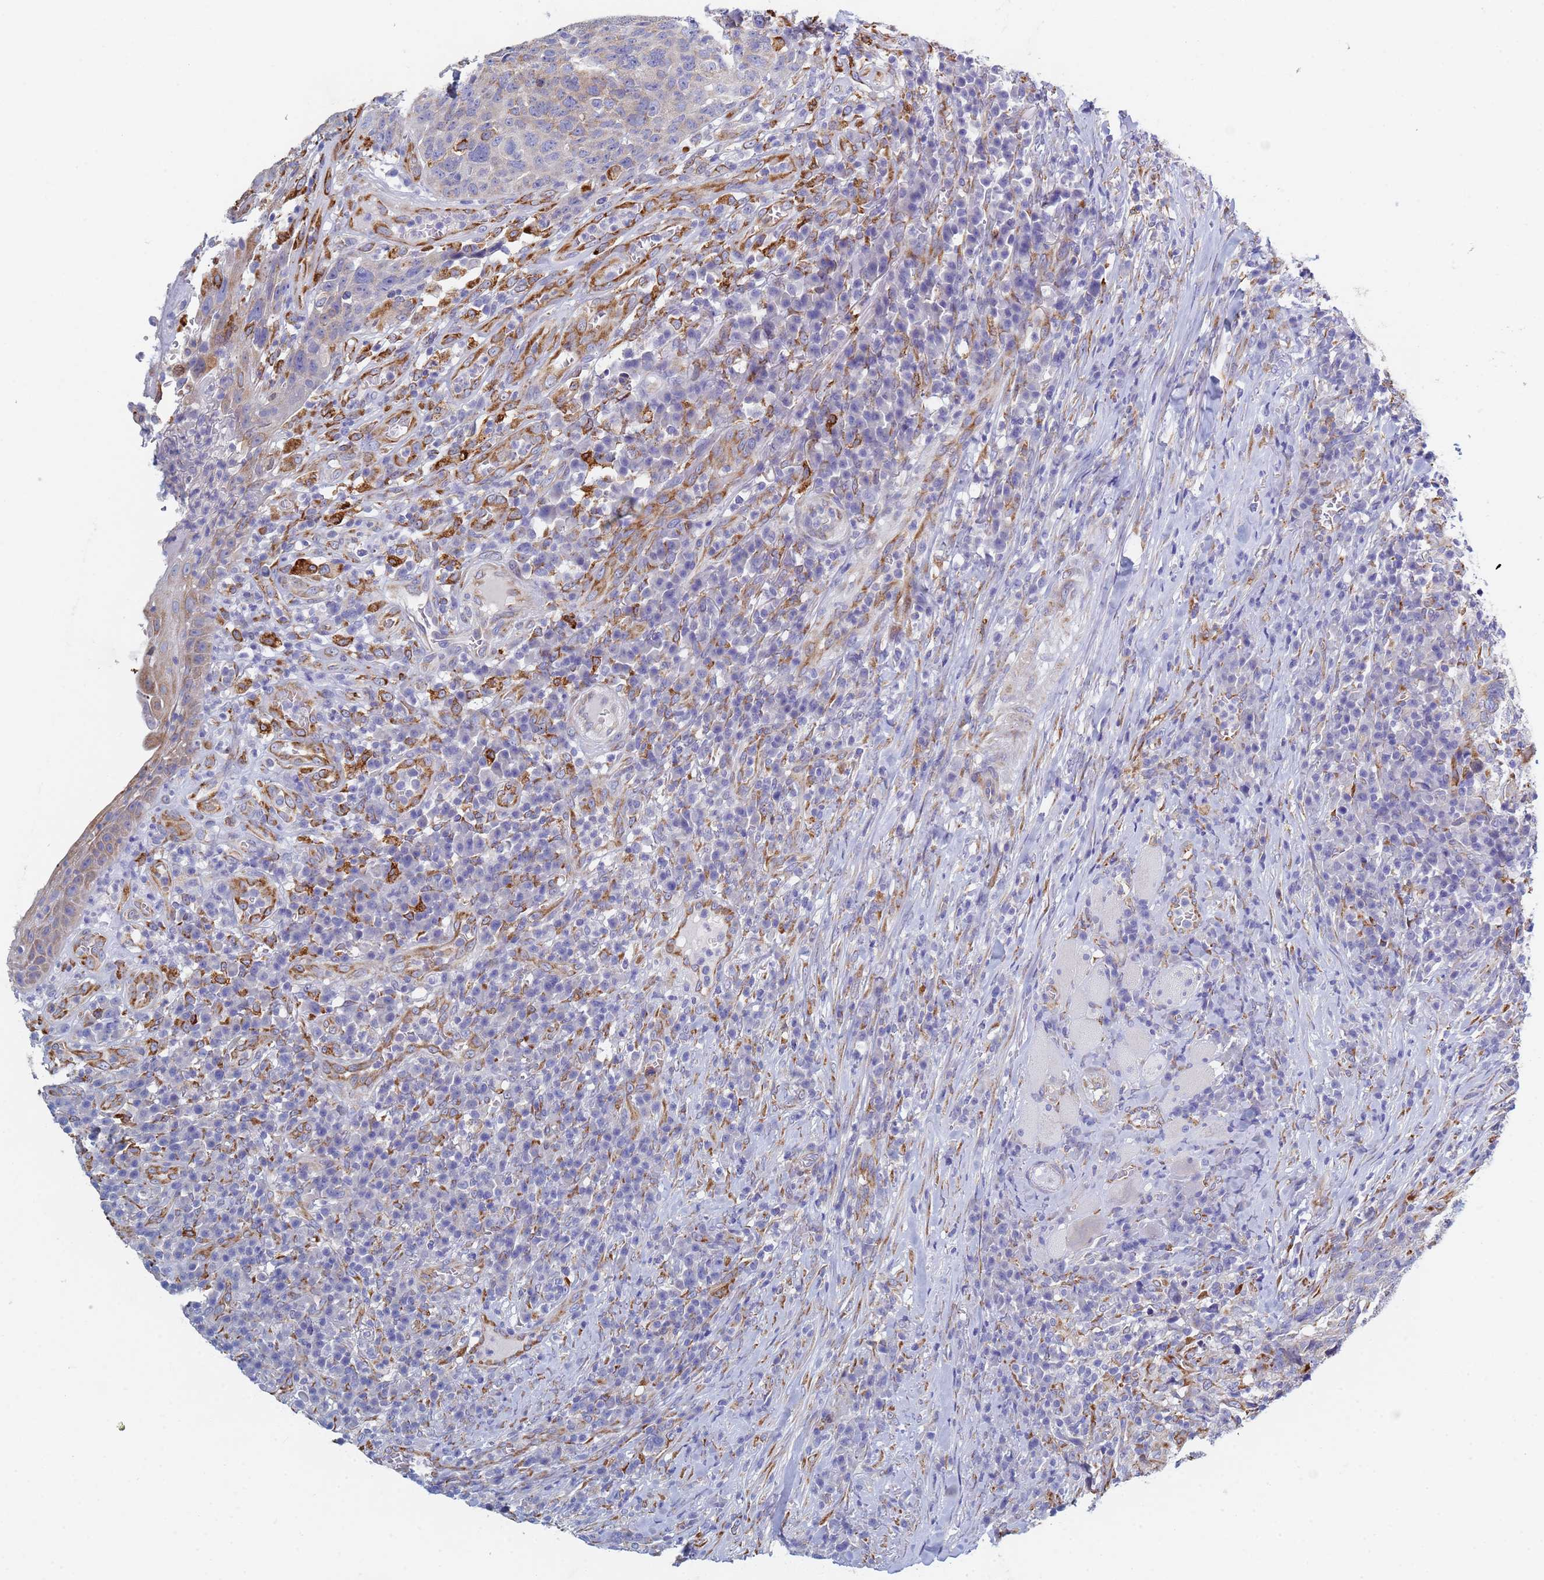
{"staining": {"intensity": "weak", "quantity": "<25%", "location": "cytoplasmic/membranous"}, "tissue": "head and neck cancer", "cell_type": "Tumor cells", "image_type": "cancer", "snomed": [{"axis": "morphology", "description": "Squamous cell carcinoma, NOS"}, {"axis": "topography", "description": "Head-Neck"}], "caption": "Protein analysis of head and neck squamous cell carcinoma exhibits no significant positivity in tumor cells. (DAB immunohistochemistry with hematoxylin counter stain).", "gene": "GDAP2", "patient": {"sex": "male", "age": 66}}